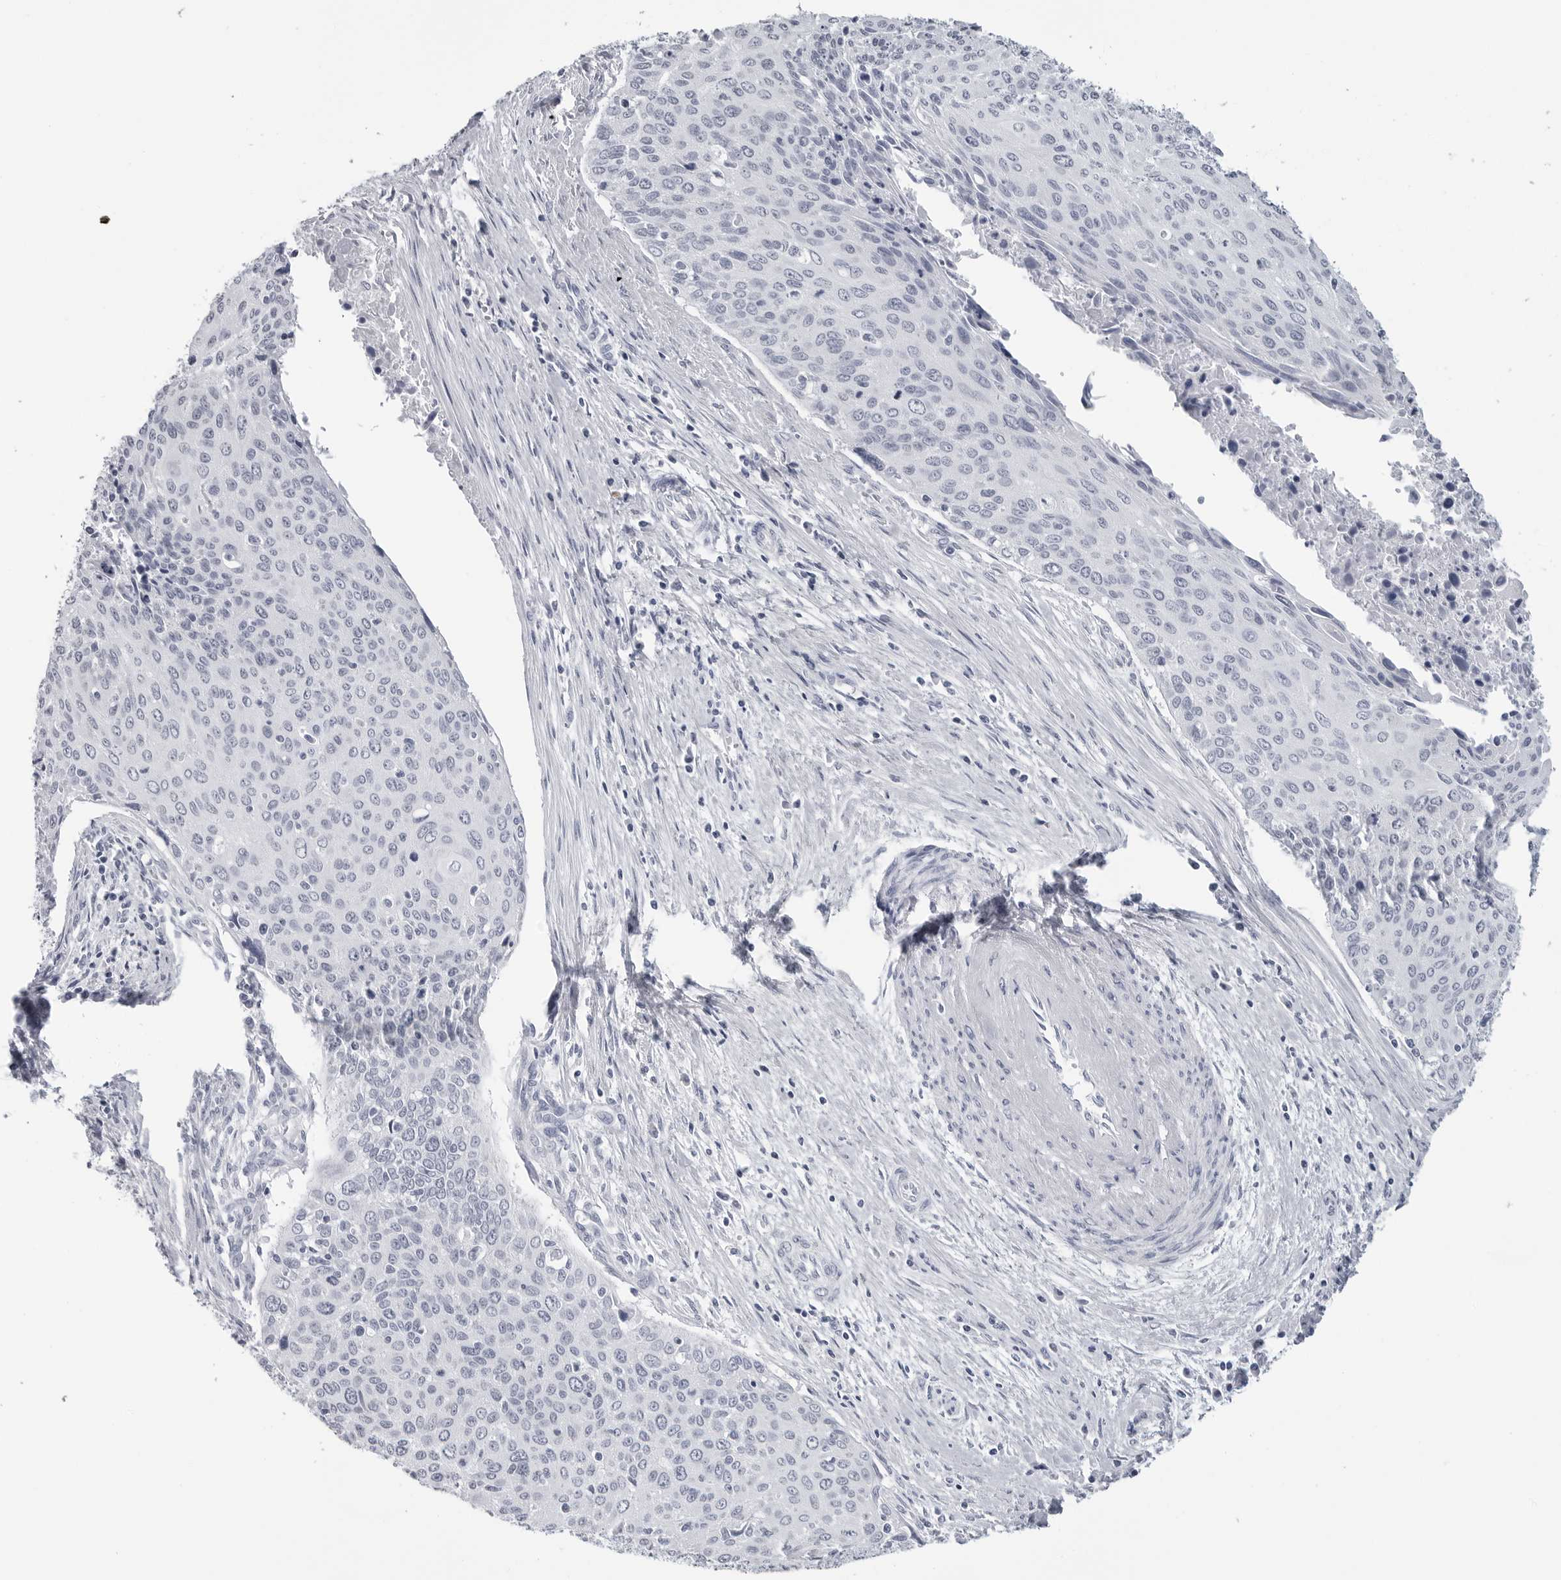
{"staining": {"intensity": "negative", "quantity": "none", "location": "none"}, "tissue": "cervical cancer", "cell_type": "Tumor cells", "image_type": "cancer", "snomed": [{"axis": "morphology", "description": "Squamous cell carcinoma, NOS"}, {"axis": "topography", "description": "Cervix"}], "caption": "This histopathology image is of cervical cancer stained with immunohistochemistry to label a protein in brown with the nuclei are counter-stained blue. There is no positivity in tumor cells. Nuclei are stained in blue.", "gene": "PGA3", "patient": {"sex": "female", "age": 55}}